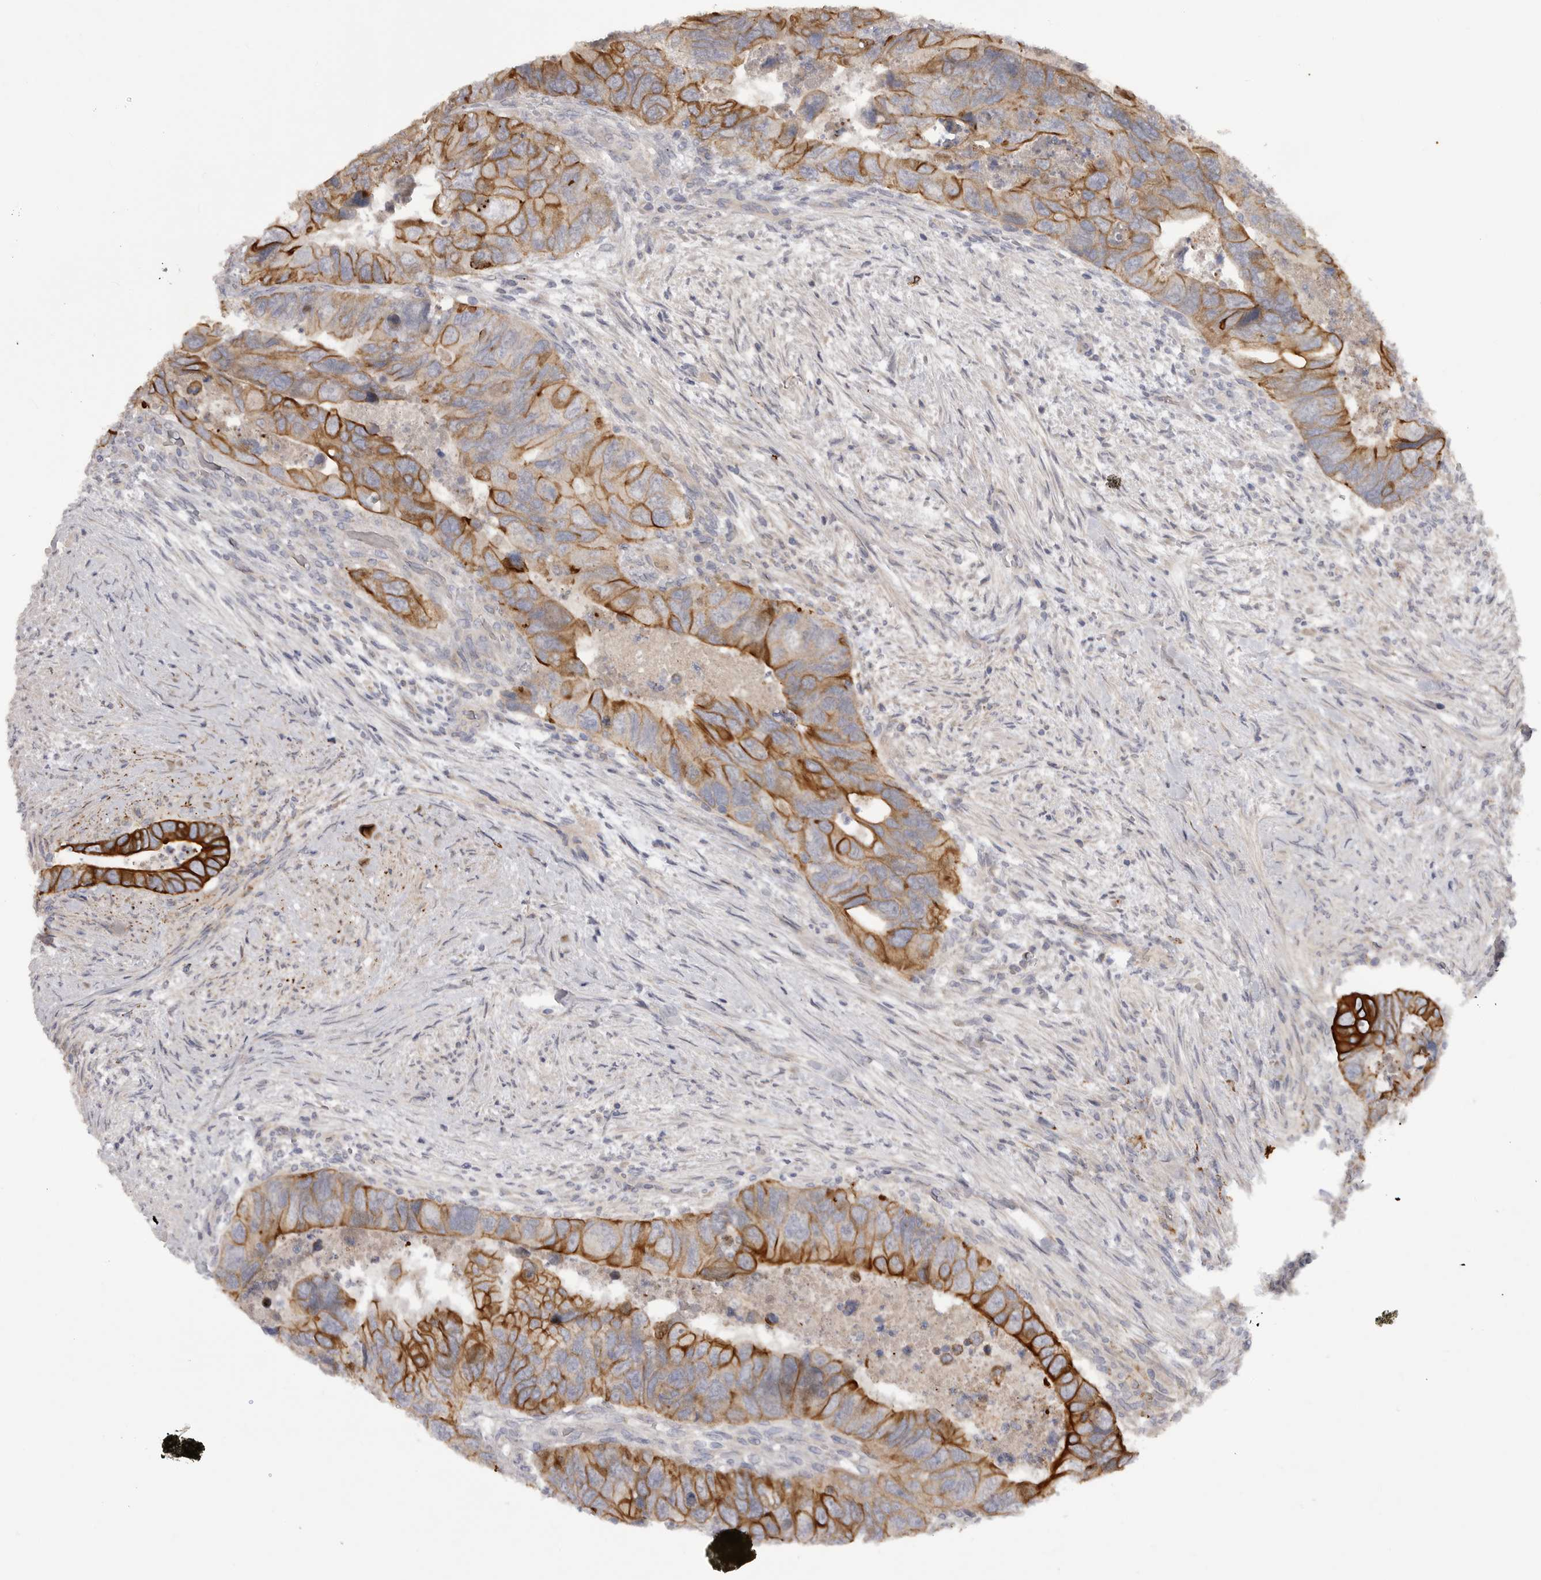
{"staining": {"intensity": "strong", "quantity": "25%-75%", "location": "cytoplasmic/membranous"}, "tissue": "colorectal cancer", "cell_type": "Tumor cells", "image_type": "cancer", "snomed": [{"axis": "morphology", "description": "Adenocarcinoma, NOS"}, {"axis": "topography", "description": "Rectum"}], "caption": "Strong cytoplasmic/membranous protein staining is seen in approximately 25%-75% of tumor cells in colorectal cancer.", "gene": "DHDDS", "patient": {"sex": "male", "age": 63}}